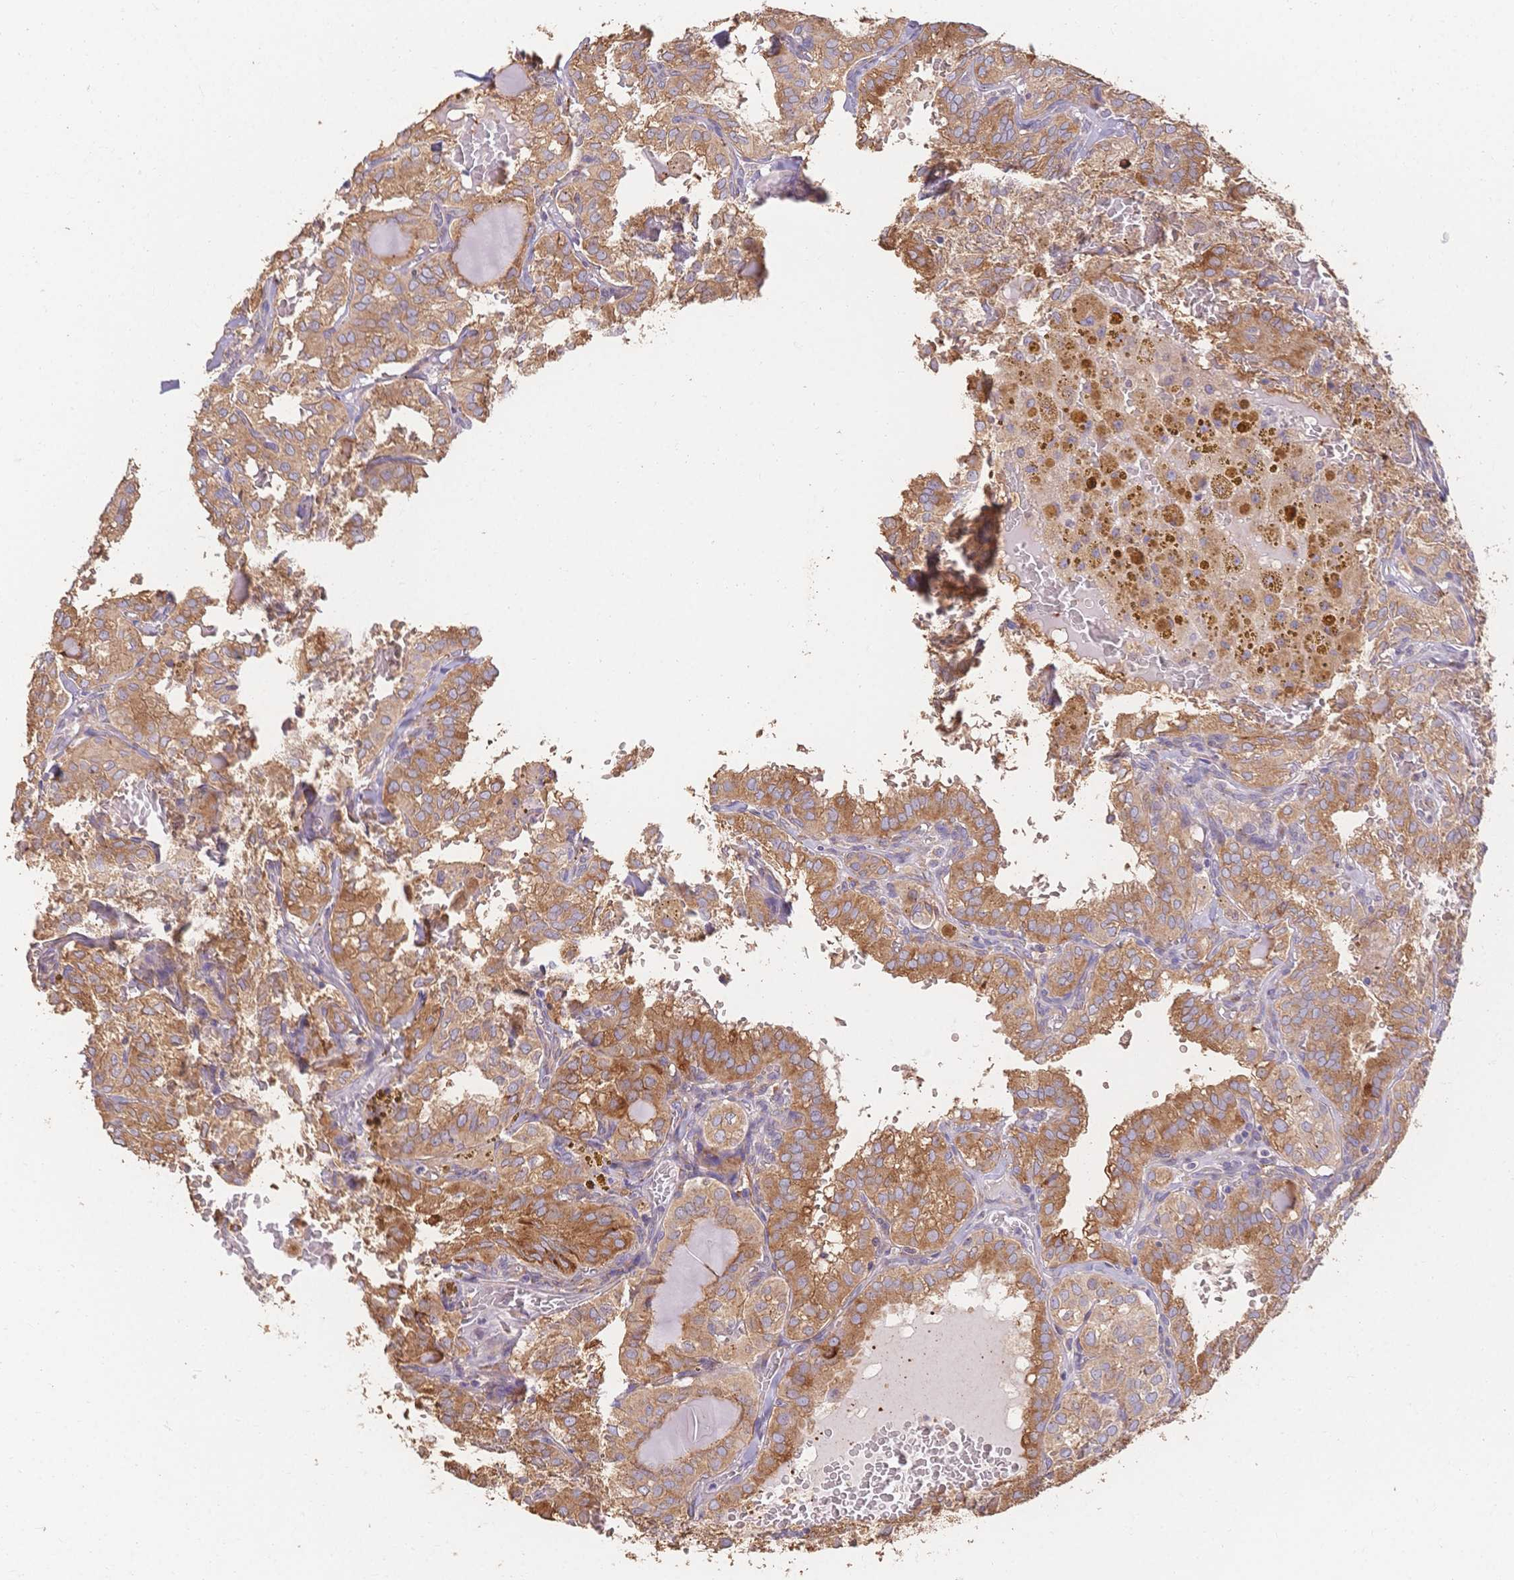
{"staining": {"intensity": "moderate", "quantity": ">75%", "location": "cytoplasmic/membranous"}, "tissue": "thyroid cancer", "cell_type": "Tumor cells", "image_type": "cancer", "snomed": [{"axis": "morphology", "description": "Papillary adenocarcinoma, NOS"}, {"axis": "topography", "description": "Thyroid gland"}], "caption": "Immunohistochemistry (IHC) photomicrograph of neoplastic tissue: papillary adenocarcinoma (thyroid) stained using immunohistochemistry (IHC) shows medium levels of moderate protein expression localized specifically in the cytoplasmic/membranous of tumor cells, appearing as a cytoplasmic/membranous brown color.", "gene": "HS3ST5", "patient": {"sex": "male", "age": 20}}